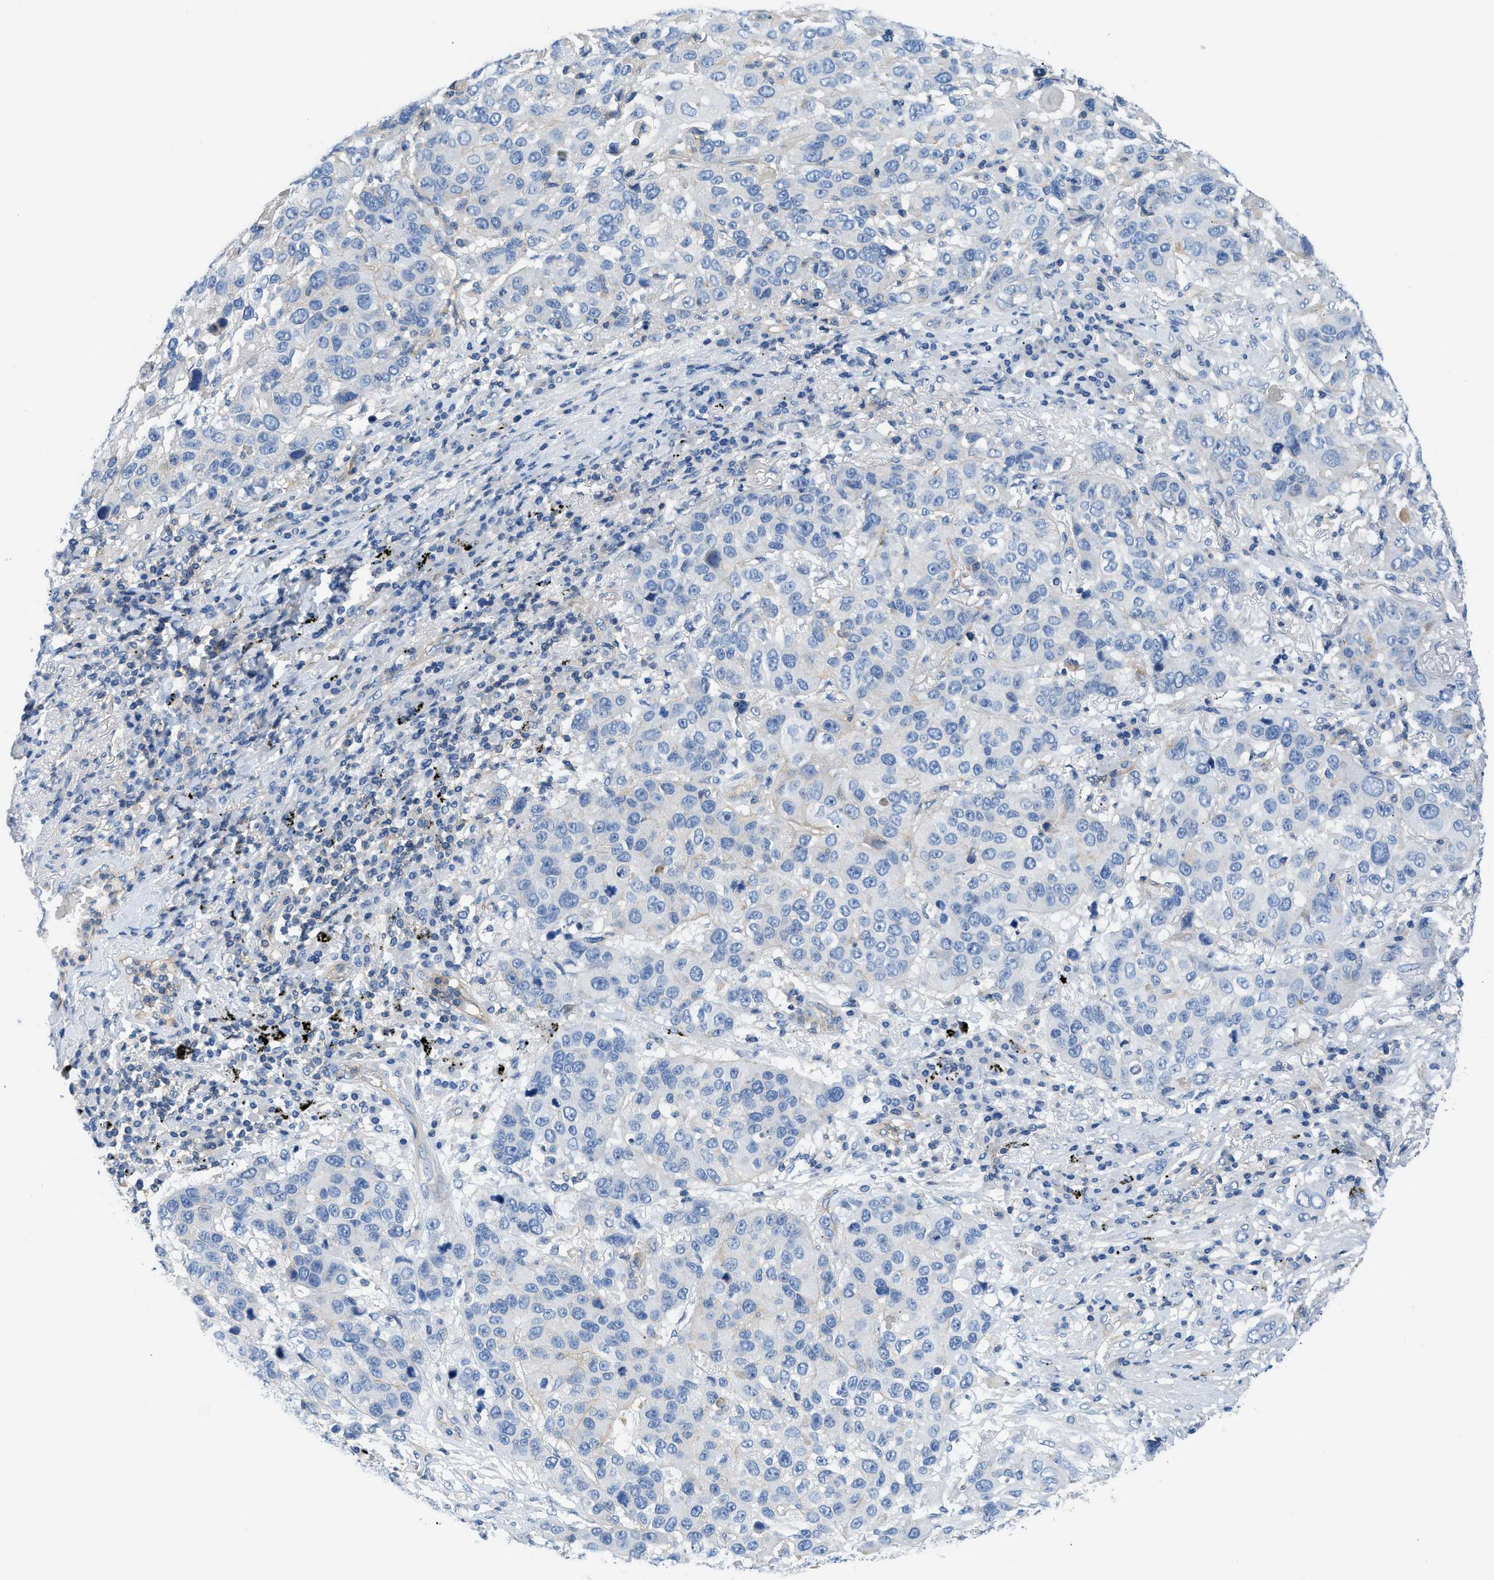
{"staining": {"intensity": "negative", "quantity": "none", "location": "none"}, "tissue": "lung cancer", "cell_type": "Tumor cells", "image_type": "cancer", "snomed": [{"axis": "morphology", "description": "Squamous cell carcinoma, NOS"}, {"axis": "topography", "description": "Lung"}], "caption": "This histopathology image is of squamous cell carcinoma (lung) stained with immunohistochemistry to label a protein in brown with the nuclei are counter-stained blue. There is no staining in tumor cells. The staining is performed using DAB brown chromogen with nuclei counter-stained in using hematoxylin.", "gene": "ORAI1", "patient": {"sex": "male", "age": 57}}